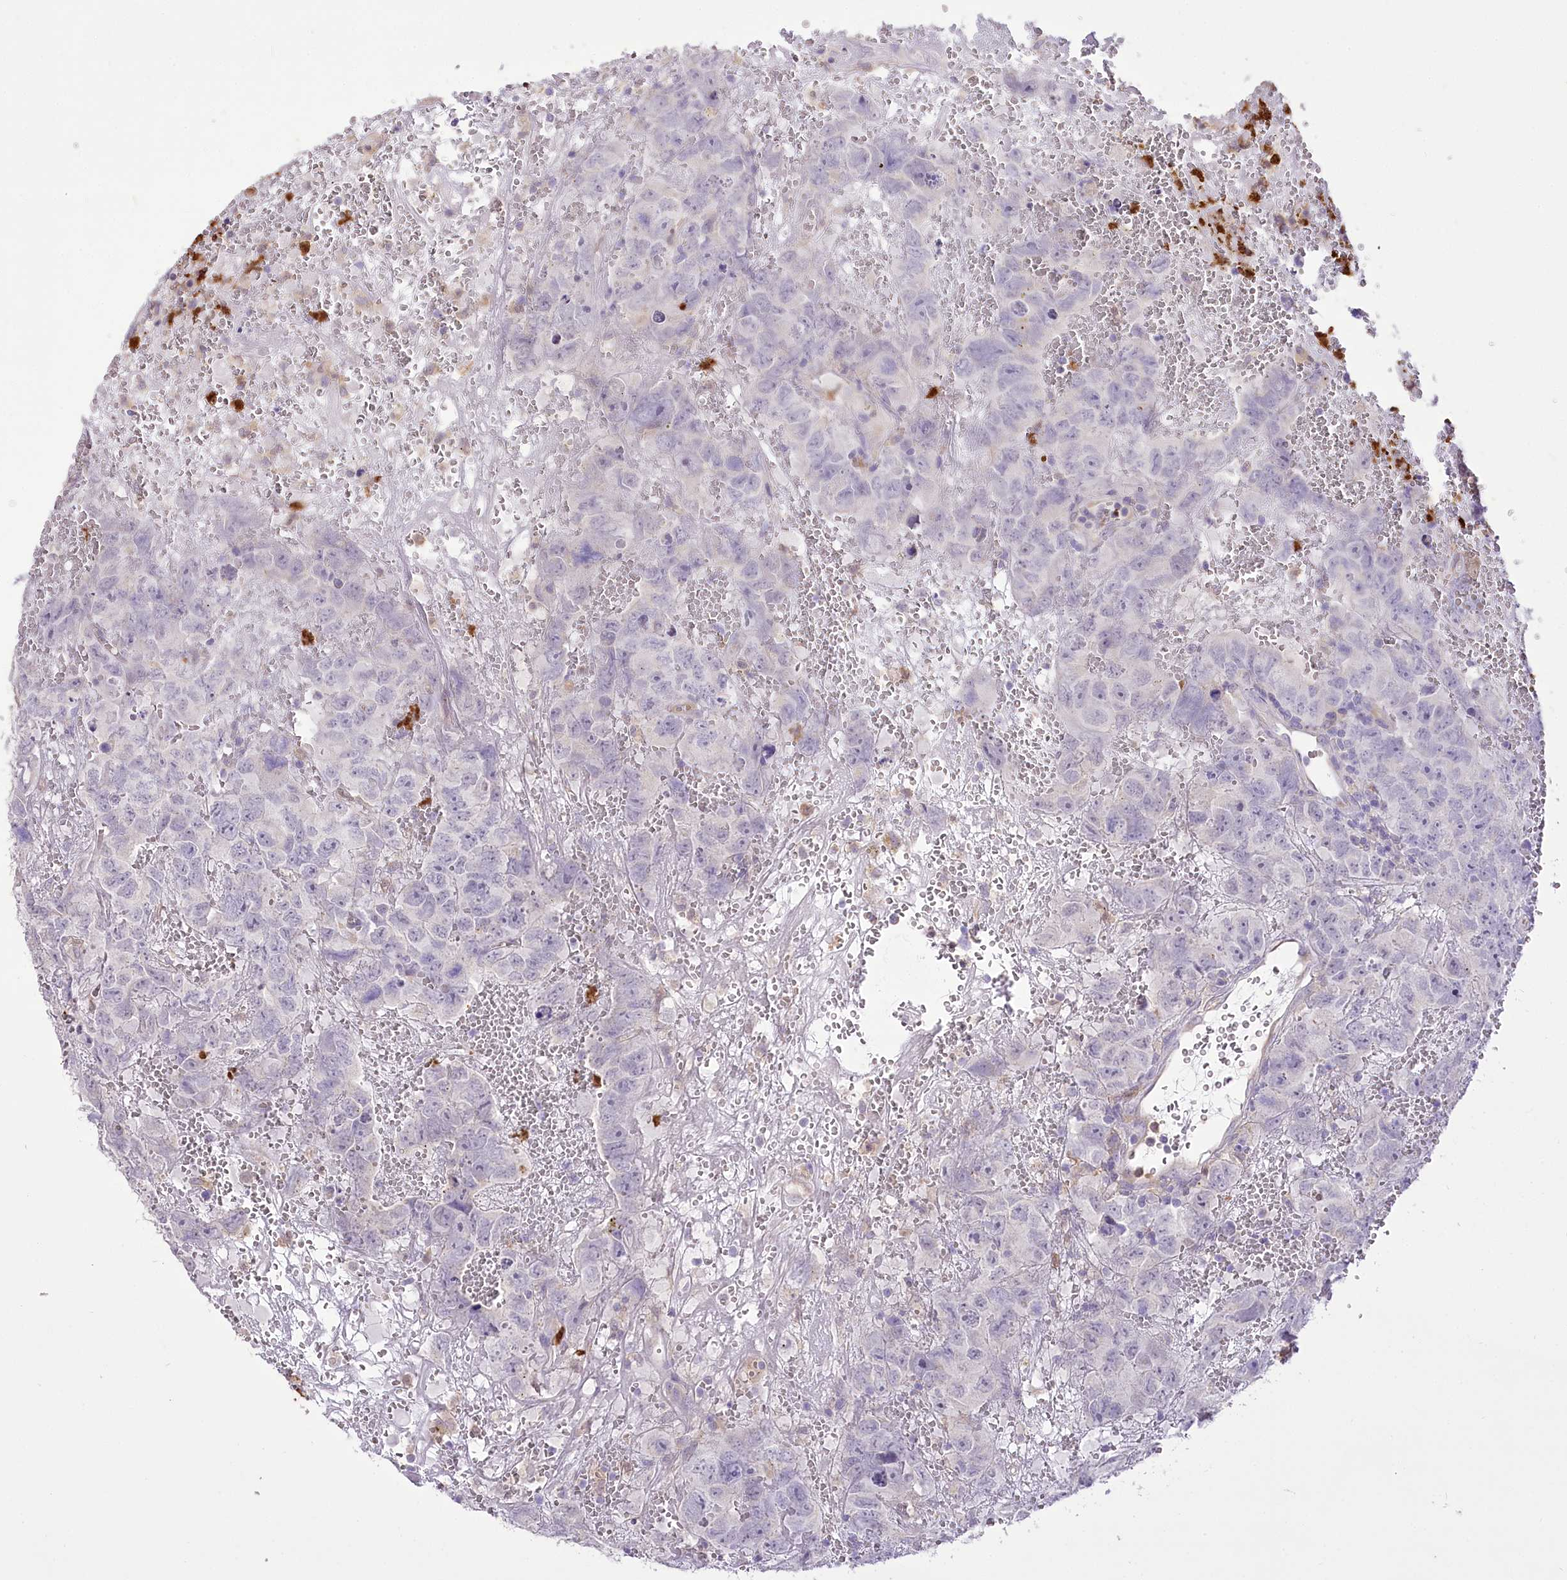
{"staining": {"intensity": "negative", "quantity": "none", "location": "none"}, "tissue": "testis cancer", "cell_type": "Tumor cells", "image_type": "cancer", "snomed": [{"axis": "morphology", "description": "Carcinoma, Embryonal, NOS"}, {"axis": "topography", "description": "Testis"}], "caption": "A high-resolution image shows IHC staining of testis cancer (embryonal carcinoma), which reveals no significant staining in tumor cells. Brightfield microscopy of IHC stained with DAB (3,3'-diaminobenzidine) (brown) and hematoxylin (blue), captured at high magnification.", "gene": "DPYD", "patient": {"sex": "male", "age": 45}}